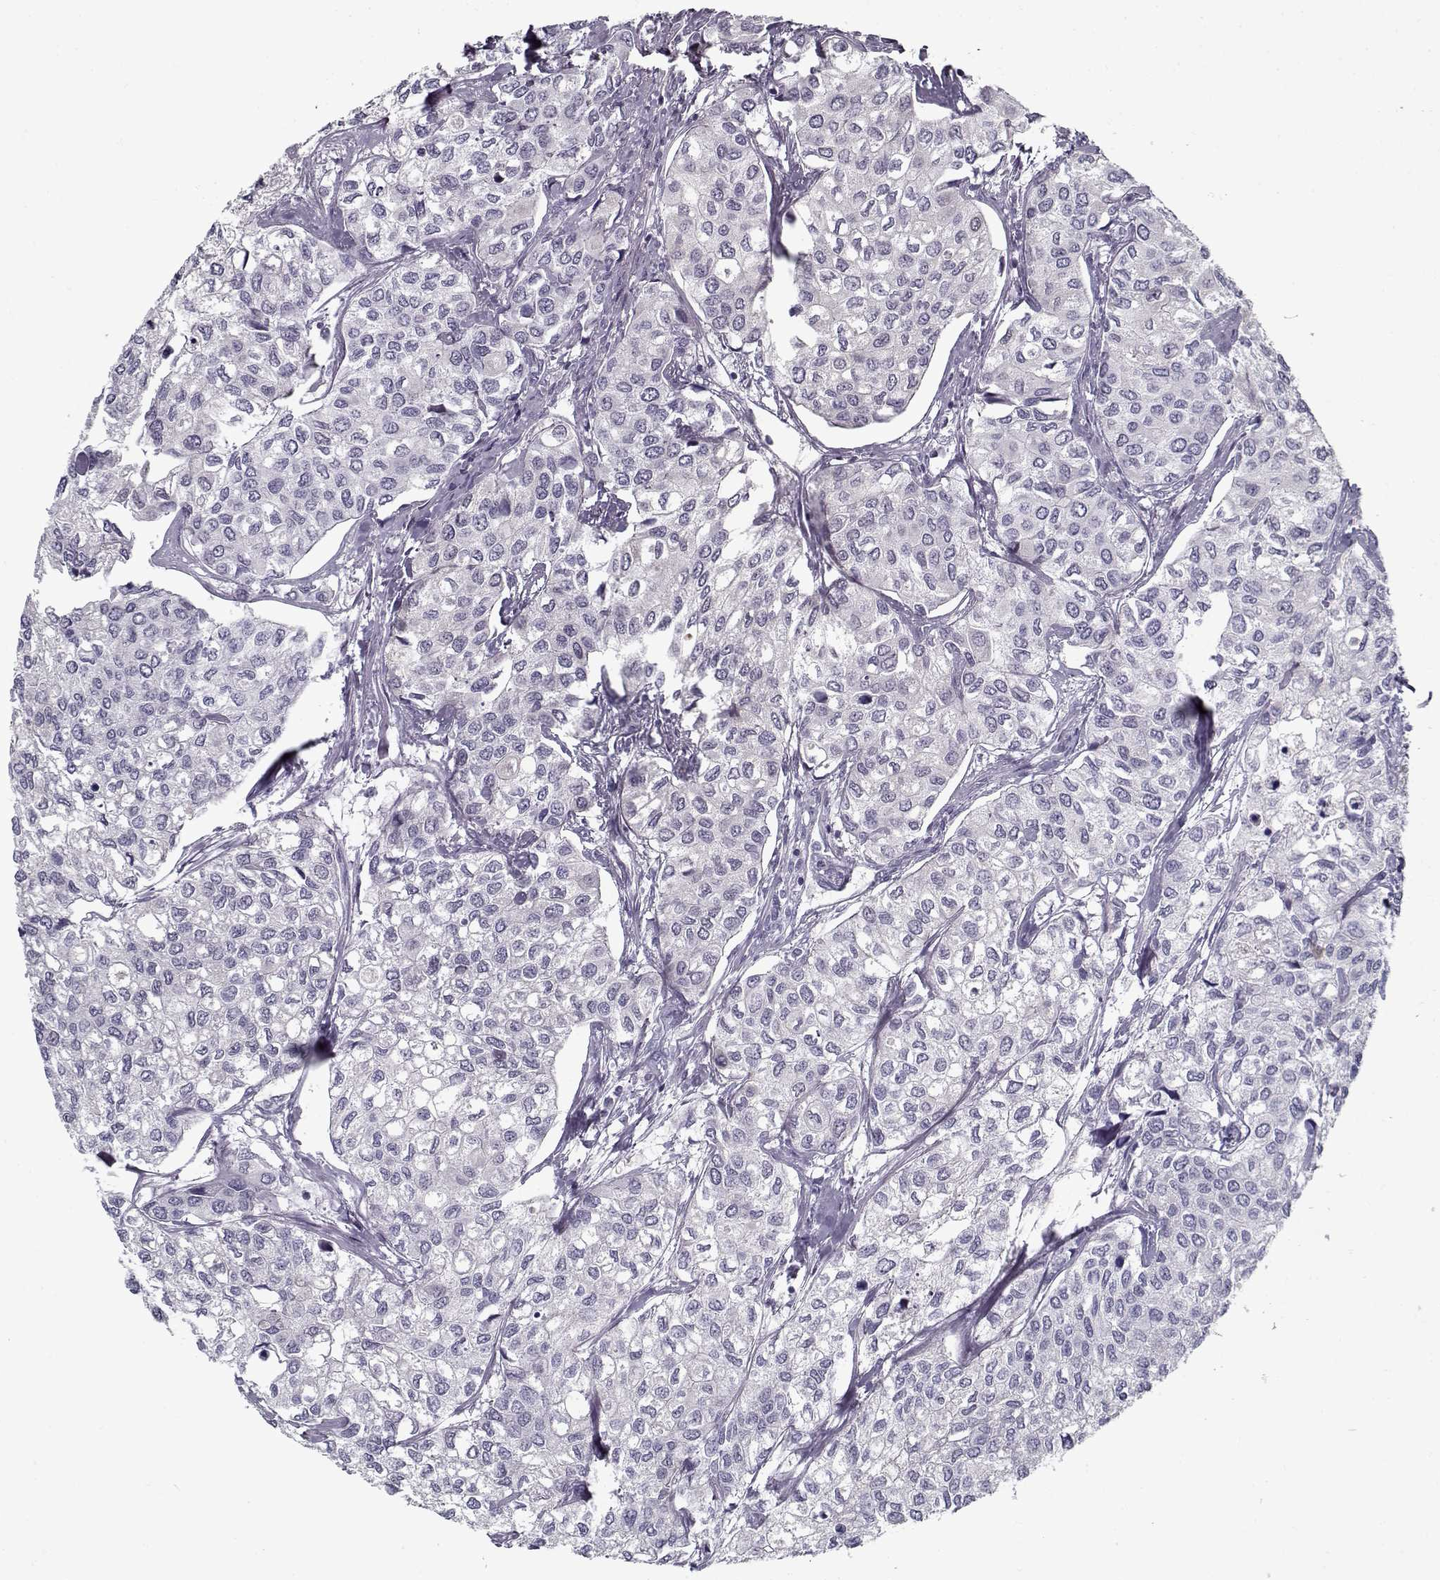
{"staining": {"intensity": "negative", "quantity": "none", "location": "none"}, "tissue": "urothelial cancer", "cell_type": "Tumor cells", "image_type": "cancer", "snomed": [{"axis": "morphology", "description": "Urothelial carcinoma, High grade"}, {"axis": "topography", "description": "Urinary bladder"}], "caption": "This is a micrograph of immunohistochemistry staining of high-grade urothelial carcinoma, which shows no positivity in tumor cells. Brightfield microscopy of immunohistochemistry stained with DAB (3,3'-diaminobenzidine) (brown) and hematoxylin (blue), captured at high magnification.", "gene": "SPACA9", "patient": {"sex": "male", "age": 73}}